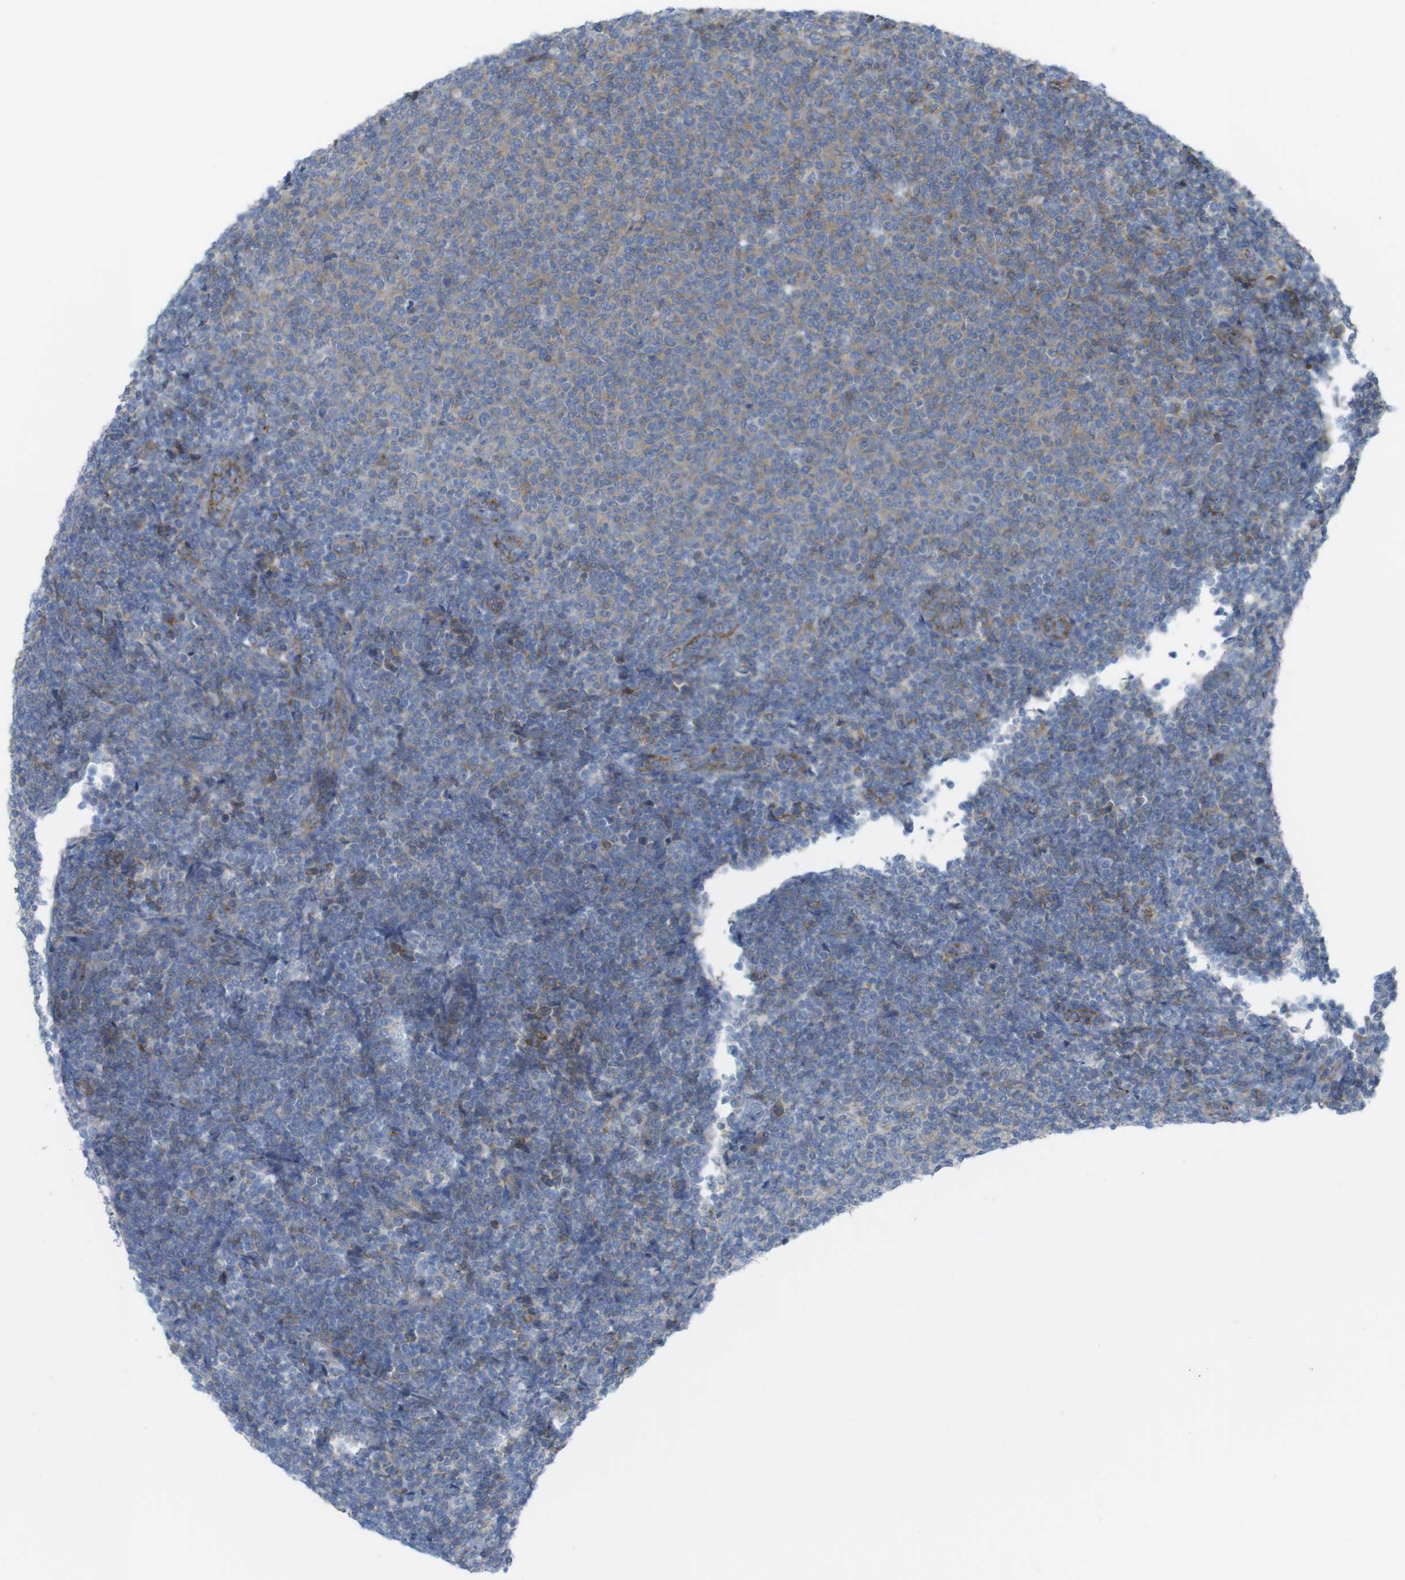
{"staining": {"intensity": "weak", "quantity": "25%-75%", "location": "cytoplasmic/membranous"}, "tissue": "lymphoma", "cell_type": "Tumor cells", "image_type": "cancer", "snomed": [{"axis": "morphology", "description": "Malignant lymphoma, non-Hodgkin's type, Low grade"}, {"axis": "topography", "description": "Lymph node"}], "caption": "Immunohistochemistry (IHC) (DAB) staining of low-grade malignant lymphoma, non-Hodgkin's type shows weak cytoplasmic/membranous protein positivity in approximately 25%-75% of tumor cells. (Brightfield microscopy of DAB IHC at high magnification).", "gene": "PREX2", "patient": {"sex": "male", "age": 66}}